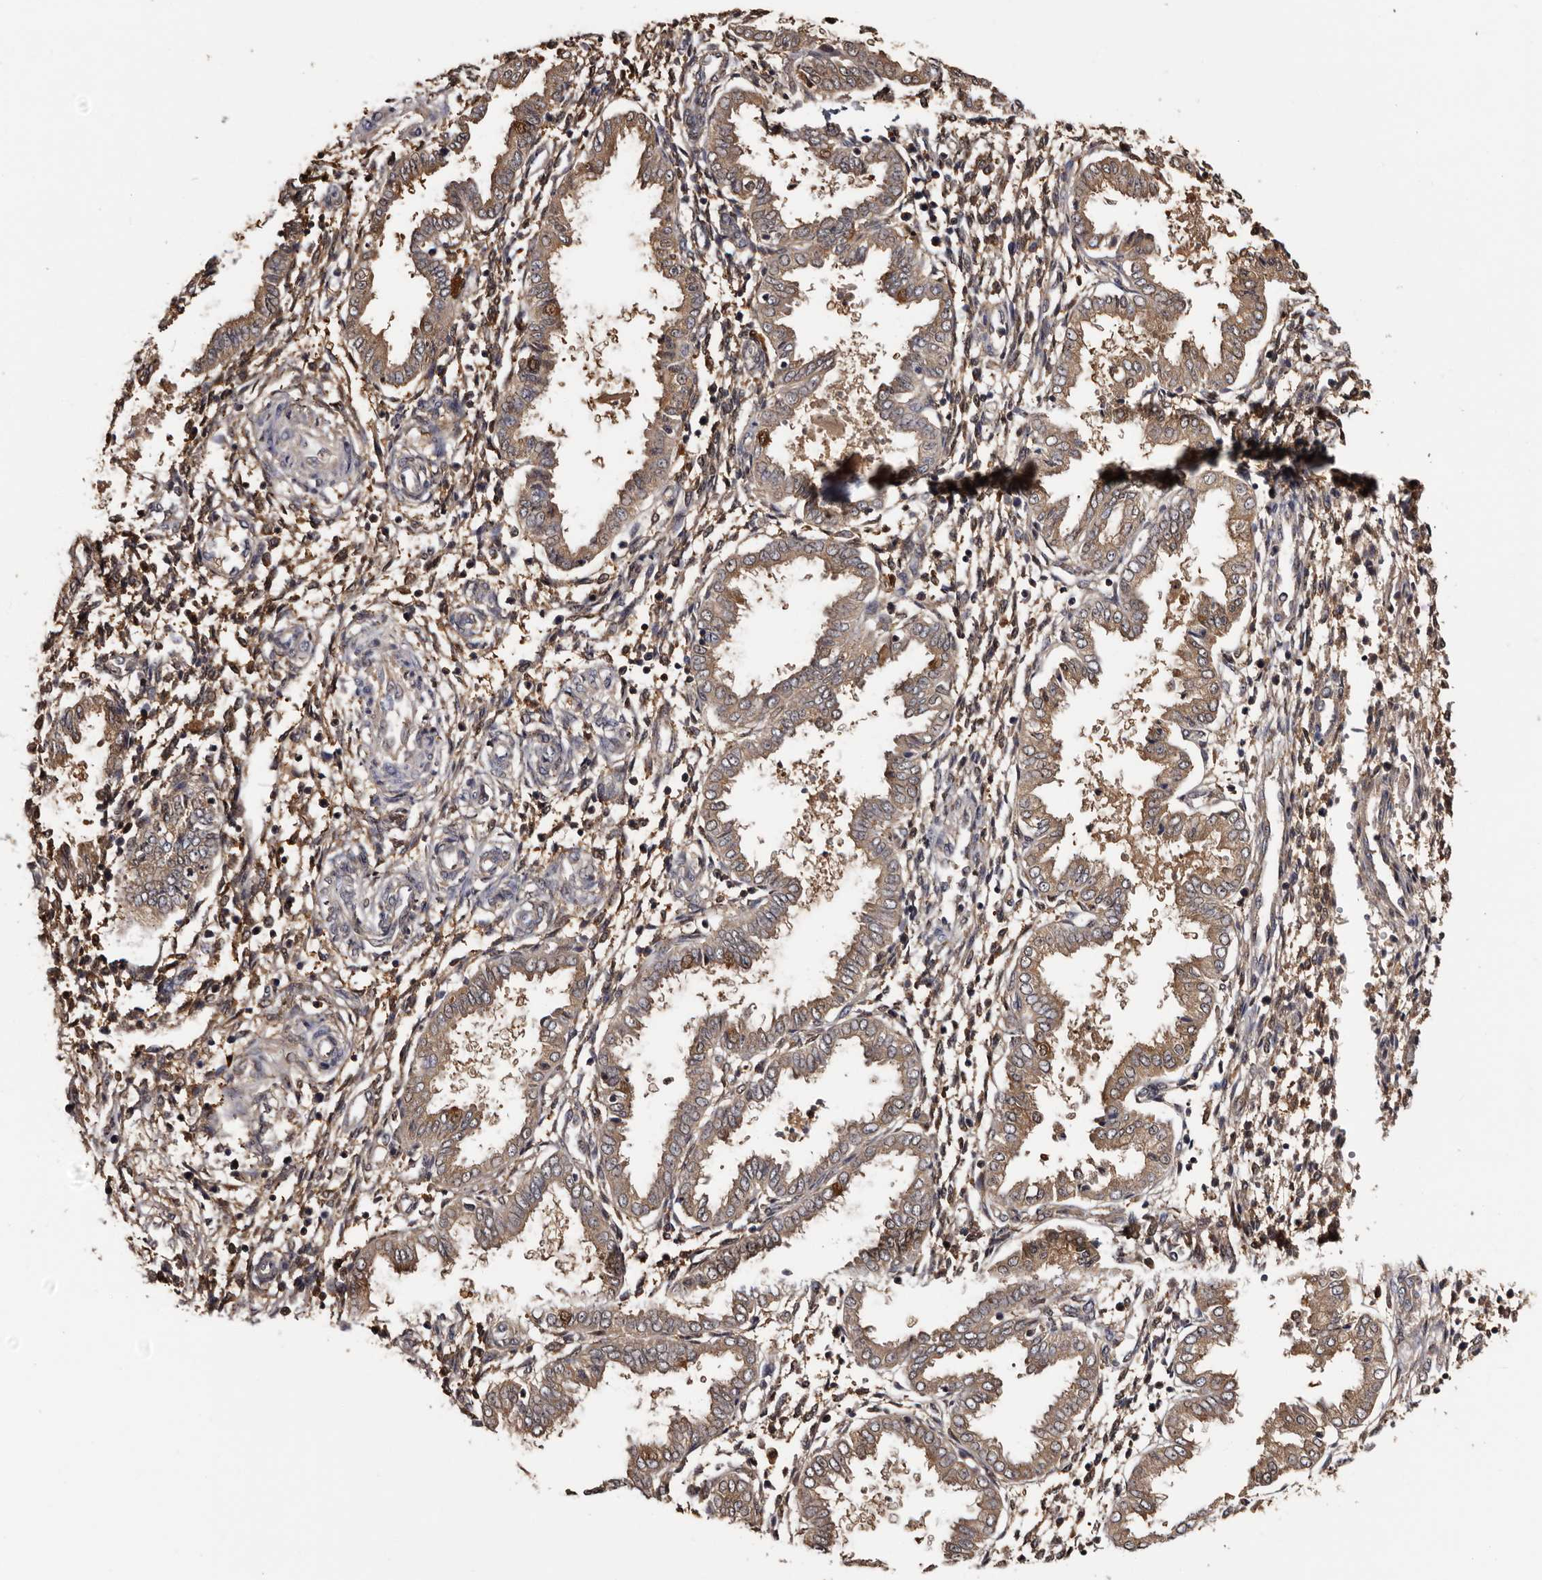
{"staining": {"intensity": "weak", "quantity": "25%-75%", "location": "cytoplasmic/membranous"}, "tissue": "endometrium", "cell_type": "Cells in endometrial stroma", "image_type": "normal", "snomed": [{"axis": "morphology", "description": "Normal tissue, NOS"}, {"axis": "topography", "description": "Endometrium"}], "caption": "Immunohistochemical staining of benign human endometrium reveals 25%-75% levels of weak cytoplasmic/membranous protein positivity in about 25%-75% of cells in endometrial stroma. The protein is shown in brown color, while the nuclei are stained blue.", "gene": "DNPH1", "patient": {"sex": "female", "age": 33}}